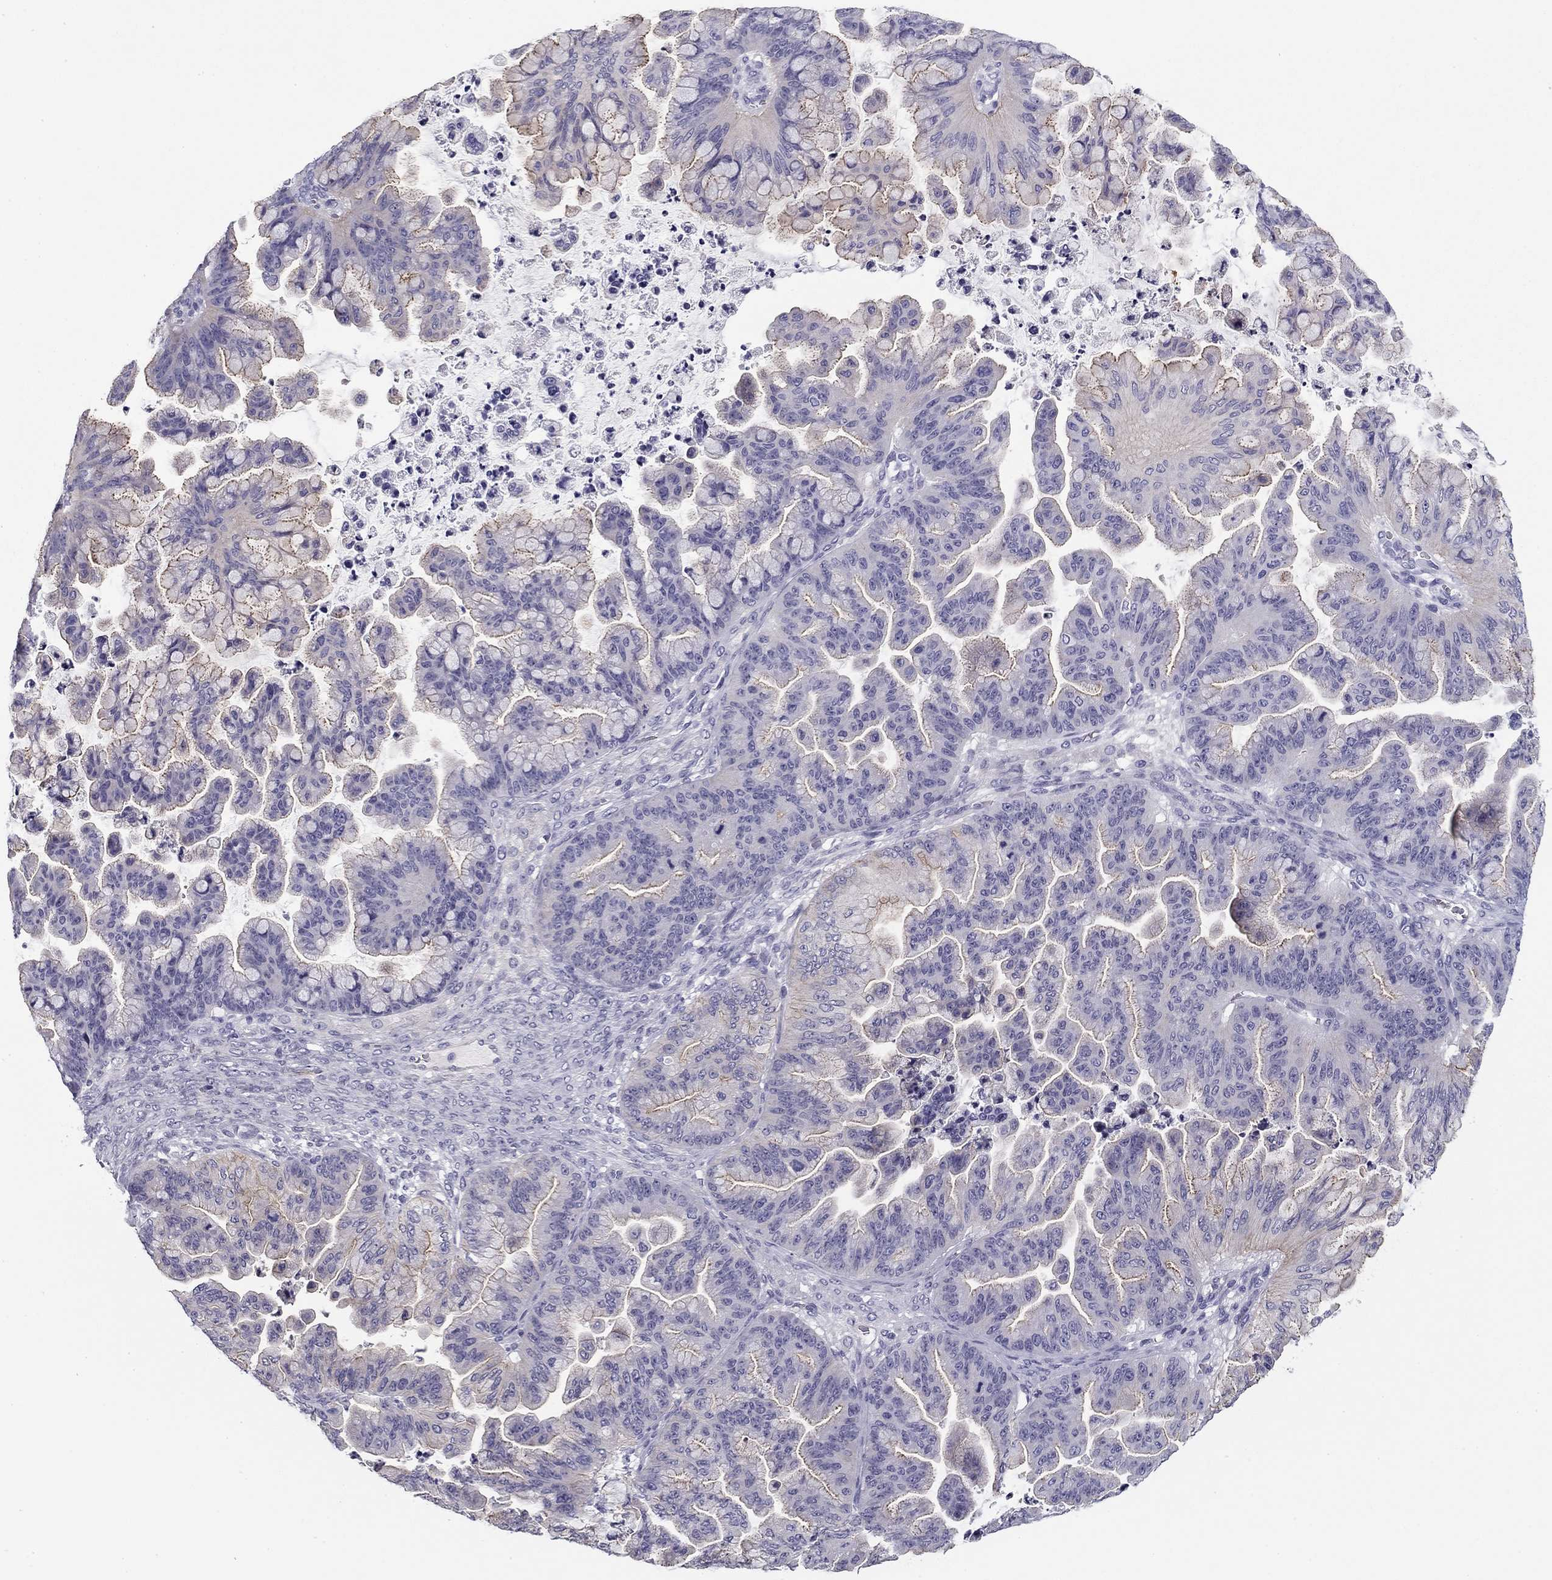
{"staining": {"intensity": "moderate", "quantity": "<25%", "location": "cytoplasmic/membranous"}, "tissue": "ovarian cancer", "cell_type": "Tumor cells", "image_type": "cancer", "snomed": [{"axis": "morphology", "description": "Cystadenocarcinoma, mucinous, NOS"}, {"axis": "topography", "description": "Ovary"}], "caption": "Immunohistochemistry of human ovarian mucinous cystadenocarcinoma shows low levels of moderate cytoplasmic/membranous positivity in about <25% of tumor cells.", "gene": "FLNC", "patient": {"sex": "female", "age": 67}}